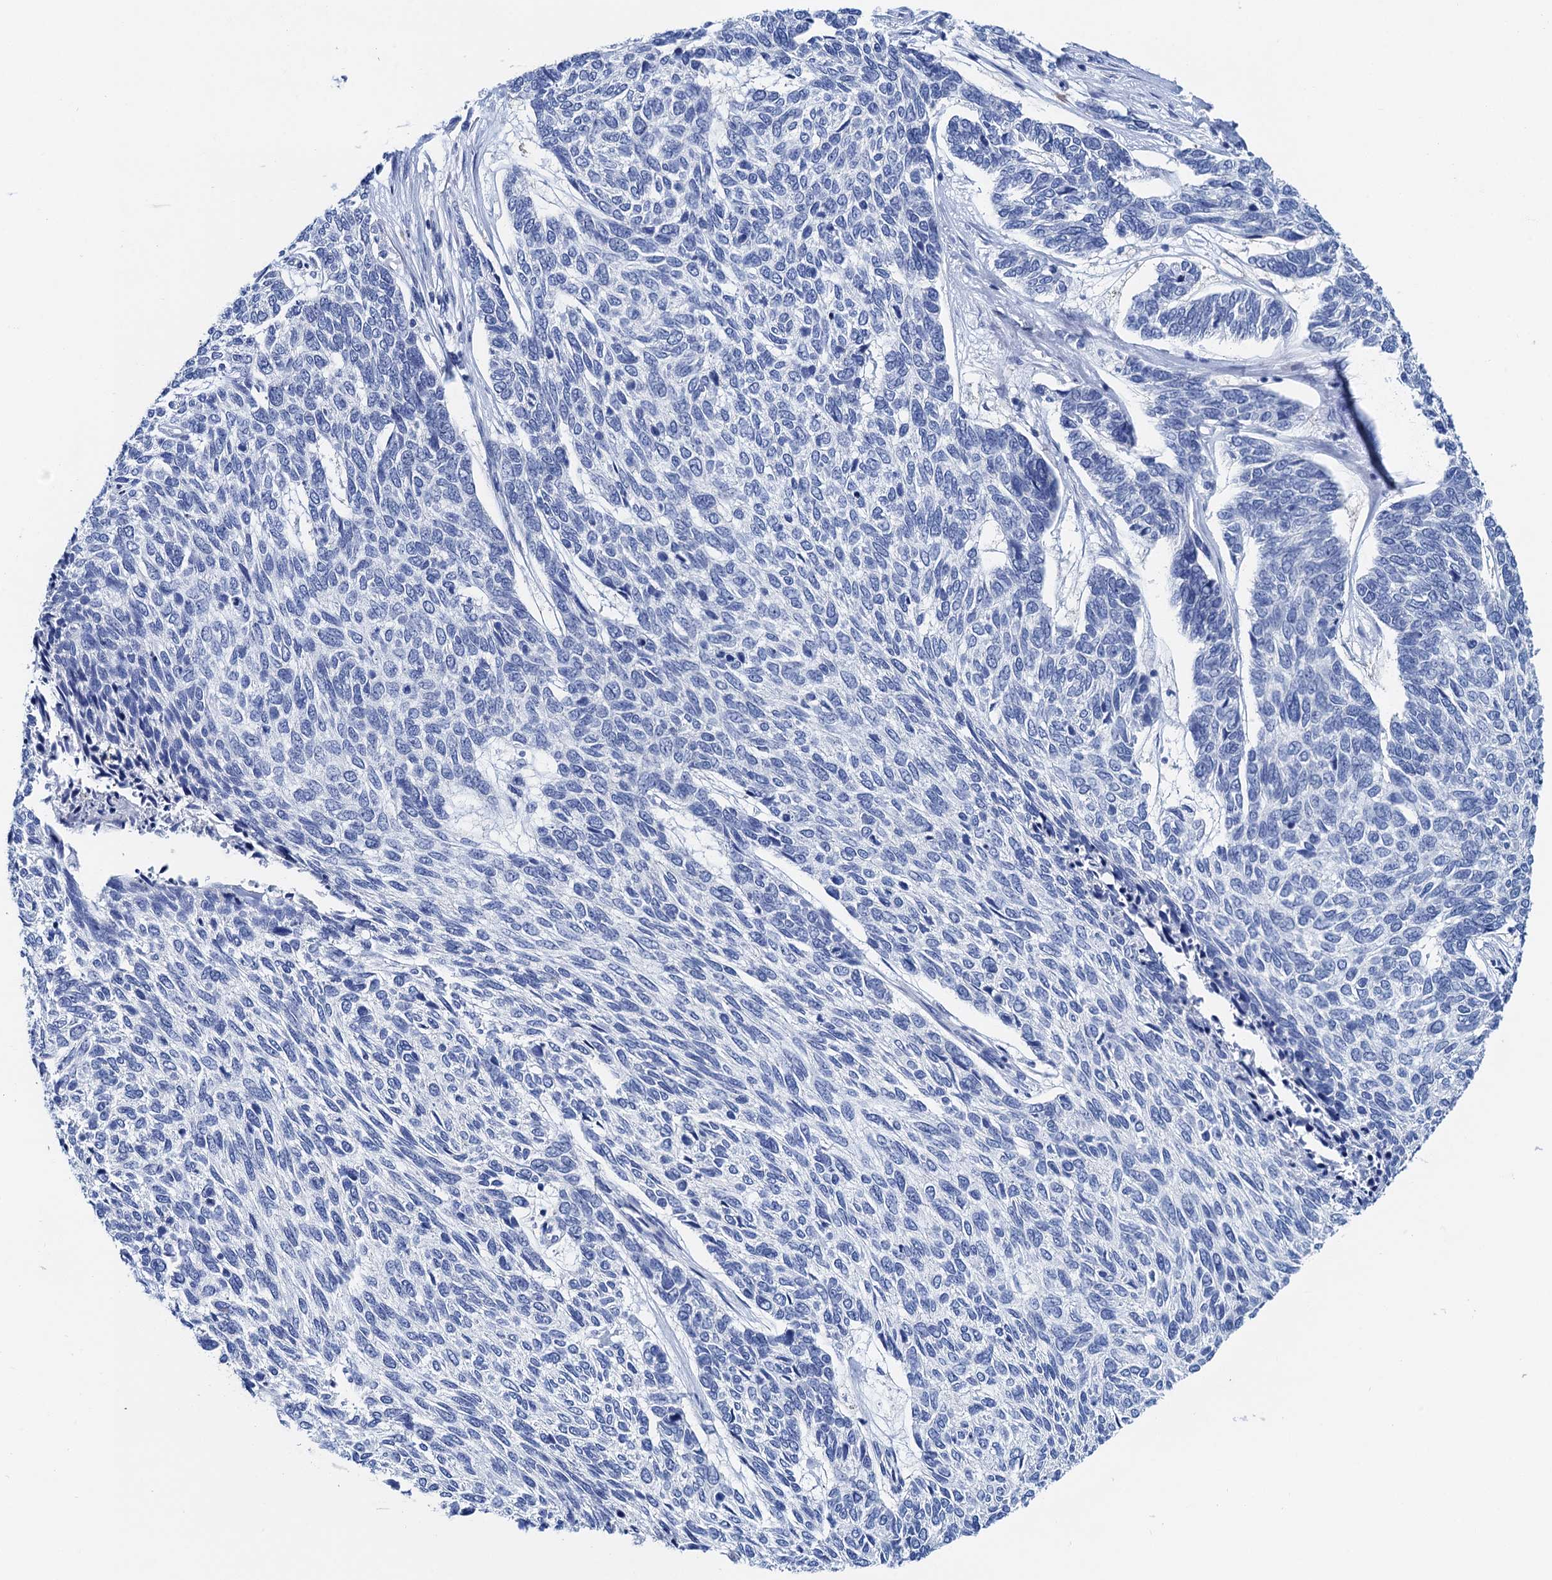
{"staining": {"intensity": "negative", "quantity": "none", "location": "none"}, "tissue": "skin cancer", "cell_type": "Tumor cells", "image_type": "cancer", "snomed": [{"axis": "morphology", "description": "Basal cell carcinoma"}, {"axis": "topography", "description": "Skin"}], "caption": "The immunohistochemistry (IHC) histopathology image has no significant positivity in tumor cells of skin basal cell carcinoma tissue. Nuclei are stained in blue.", "gene": "NLRP10", "patient": {"sex": "female", "age": 65}}